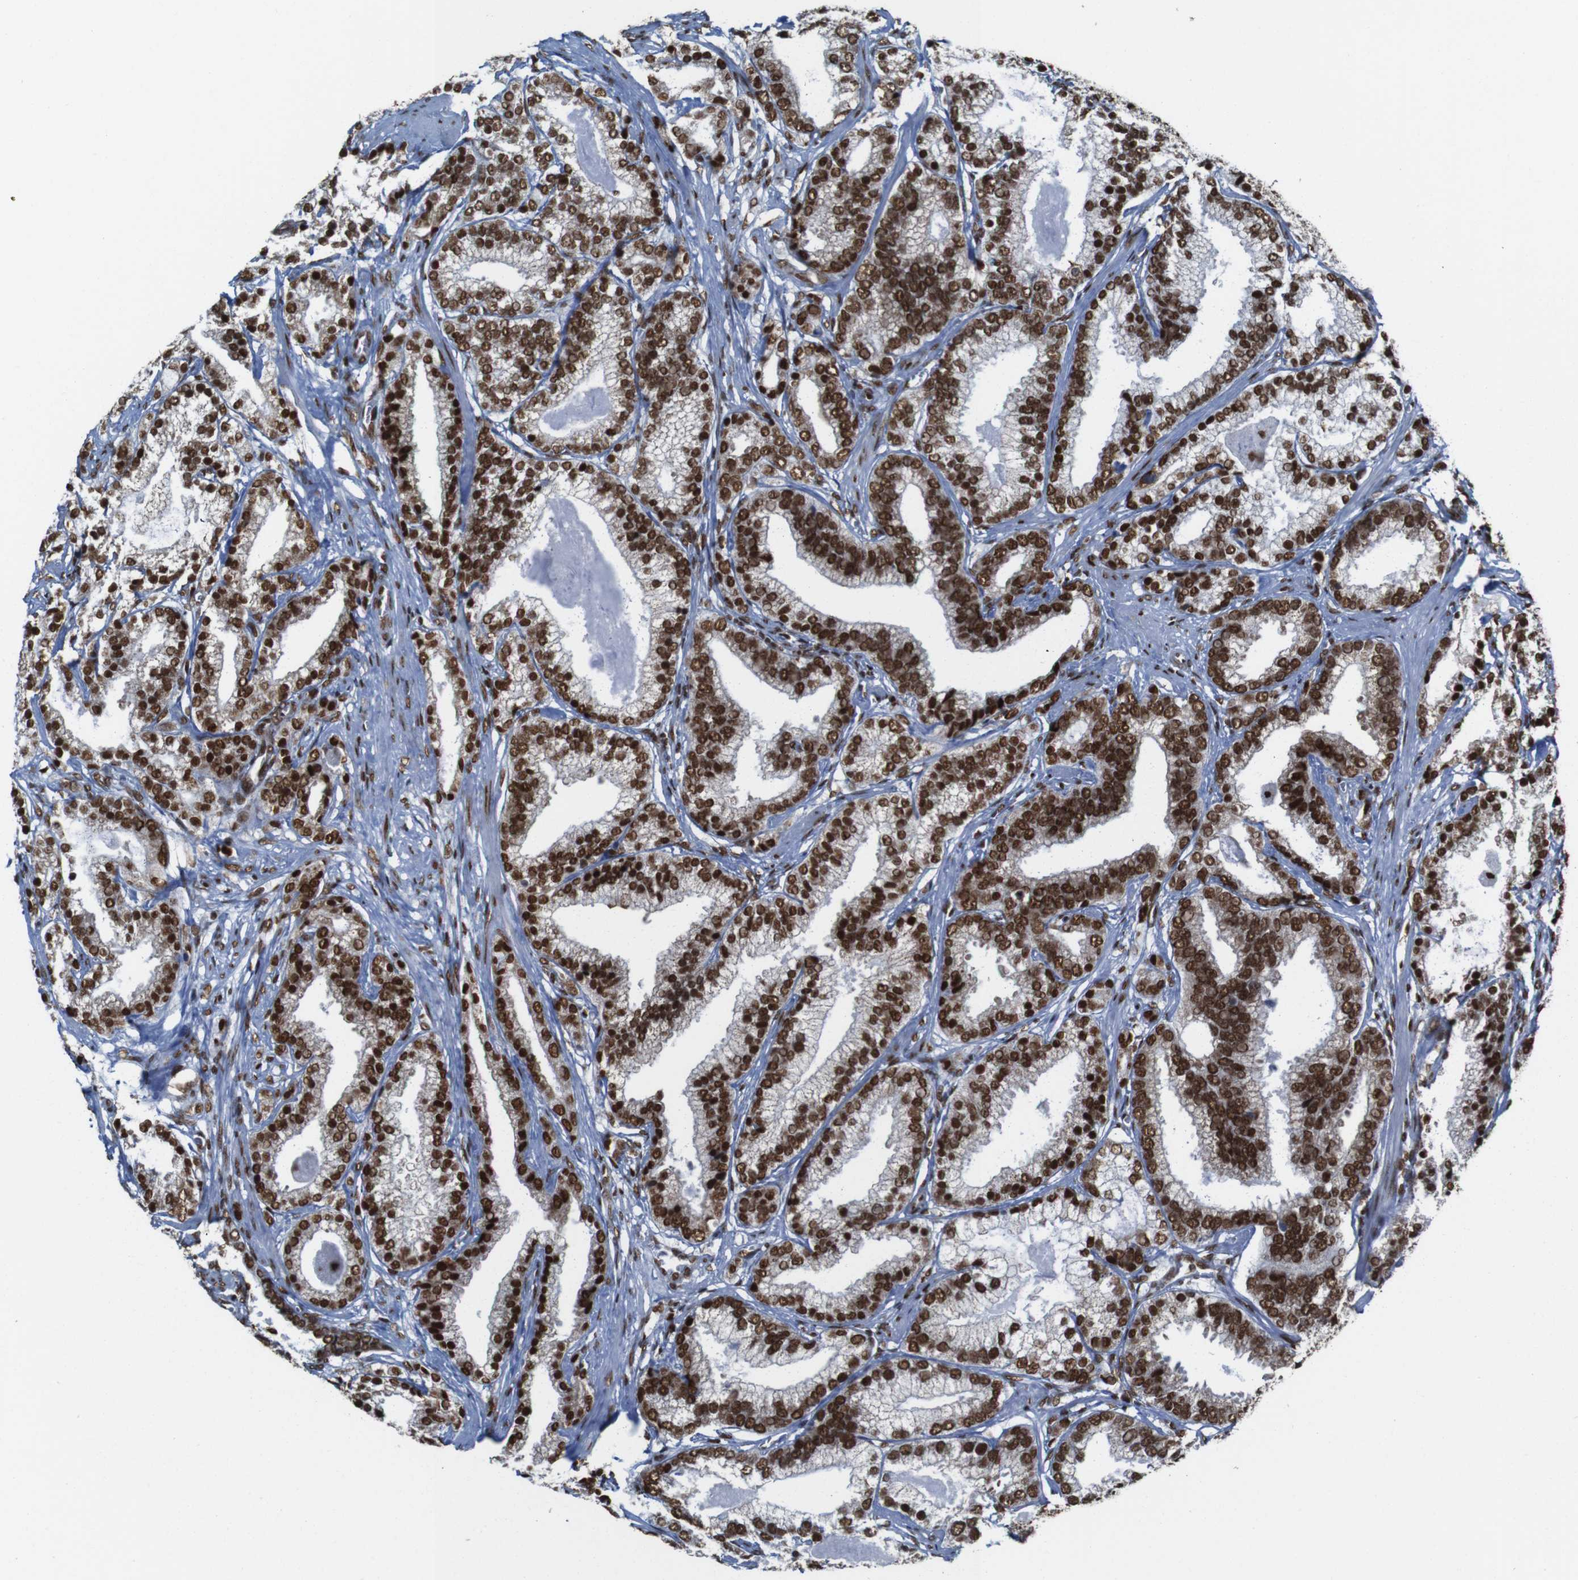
{"staining": {"intensity": "strong", "quantity": ">75%", "location": "nuclear"}, "tissue": "prostate cancer", "cell_type": "Tumor cells", "image_type": "cancer", "snomed": [{"axis": "morphology", "description": "Adenocarcinoma, Low grade"}, {"axis": "topography", "description": "Prostate"}], "caption": "Low-grade adenocarcinoma (prostate) stained with IHC displays strong nuclear expression in about >75% of tumor cells.", "gene": "ROMO1", "patient": {"sex": "male", "age": 59}}